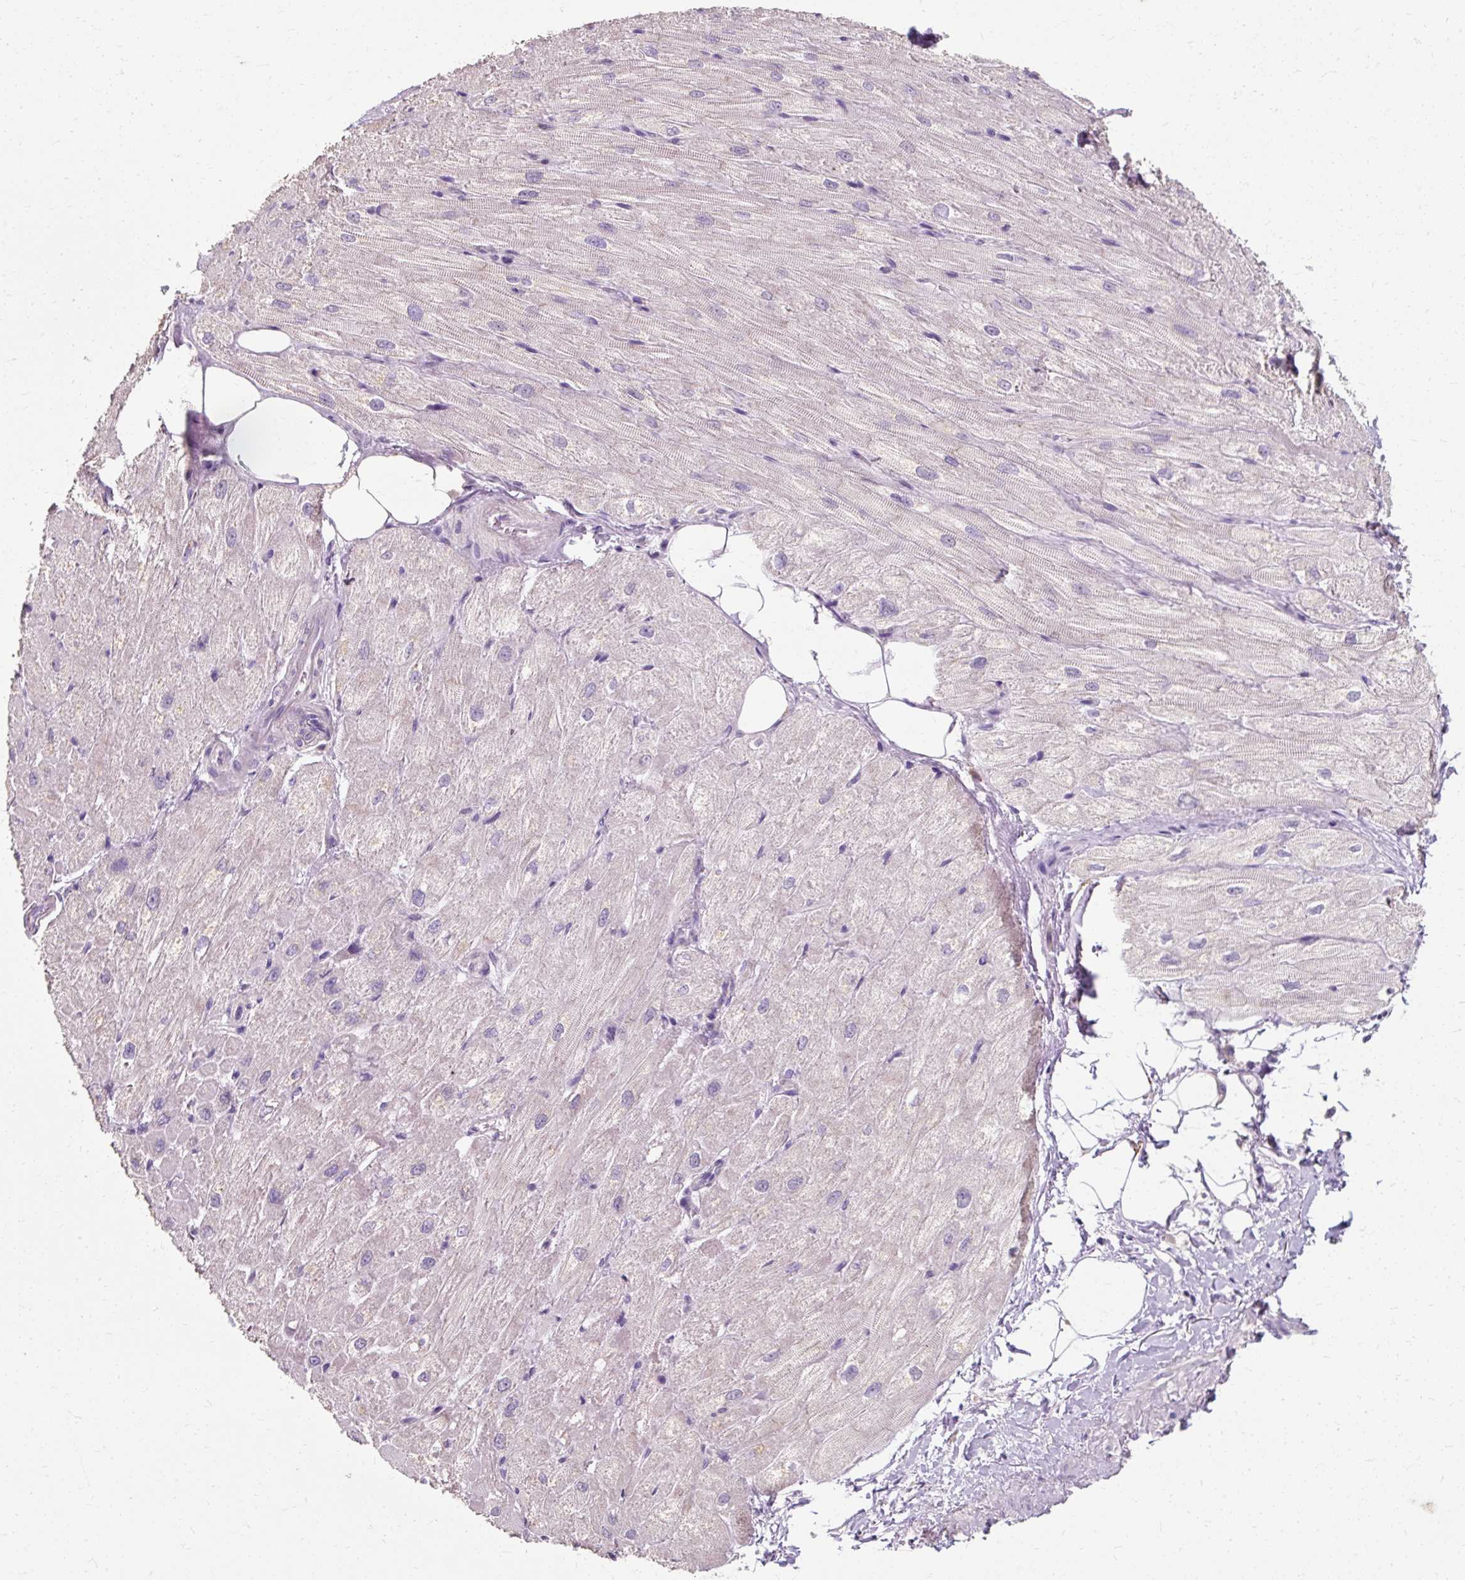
{"staining": {"intensity": "negative", "quantity": "none", "location": "none"}, "tissue": "heart muscle", "cell_type": "Cardiomyocytes", "image_type": "normal", "snomed": [{"axis": "morphology", "description": "Normal tissue, NOS"}, {"axis": "topography", "description": "Heart"}], "caption": "There is no significant positivity in cardiomyocytes of heart muscle.", "gene": "KLHL24", "patient": {"sex": "male", "age": 62}}